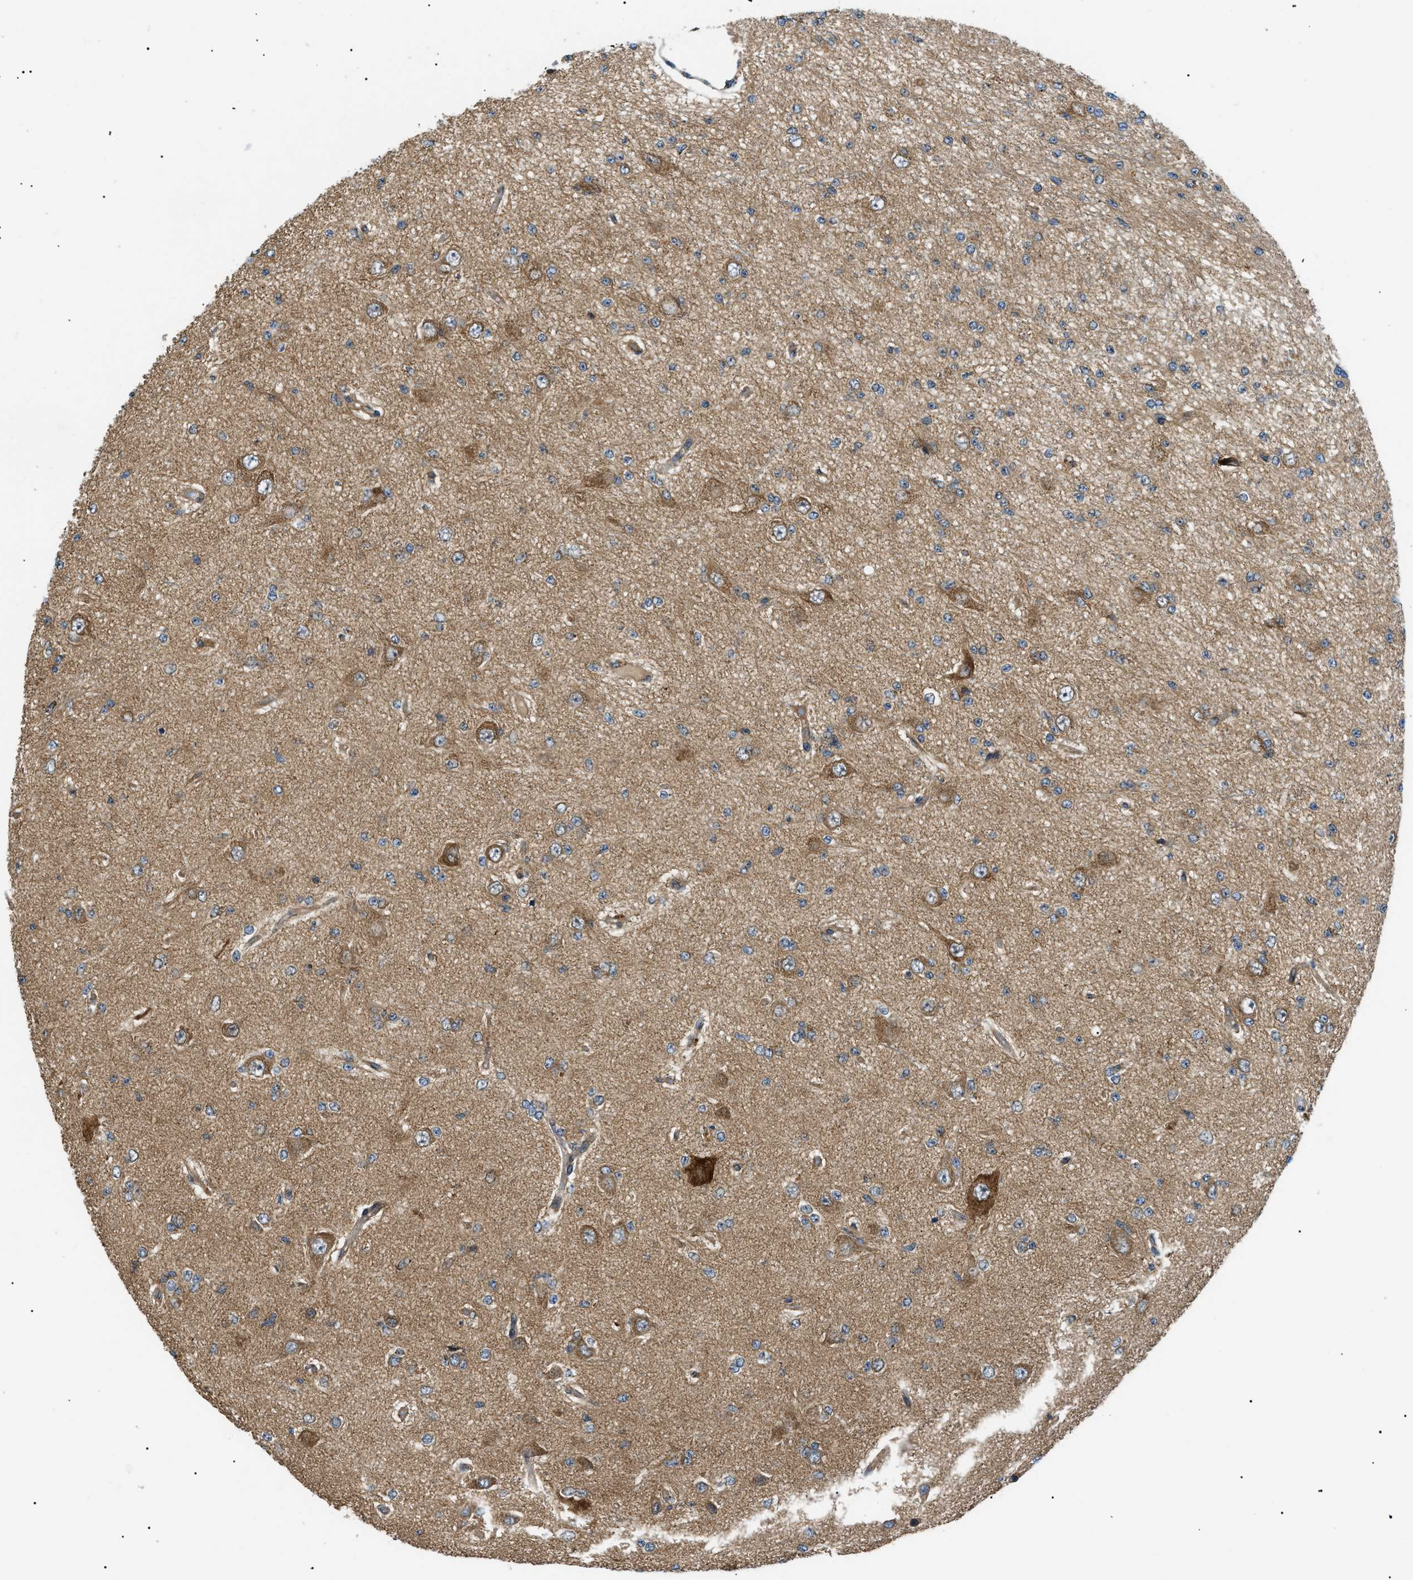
{"staining": {"intensity": "moderate", "quantity": "25%-75%", "location": "cytoplasmic/membranous"}, "tissue": "glioma", "cell_type": "Tumor cells", "image_type": "cancer", "snomed": [{"axis": "morphology", "description": "Glioma, malignant, Low grade"}, {"axis": "topography", "description": "Brain"}], "caption": "Tumor cells reveal medium levels of moderate cytoplasmic/membranous staining in about 25%-75% of cells in human malignant glioma (low-grade).", "gene": "SRPK1", "patient": {"sex": "male", "age": 38}}